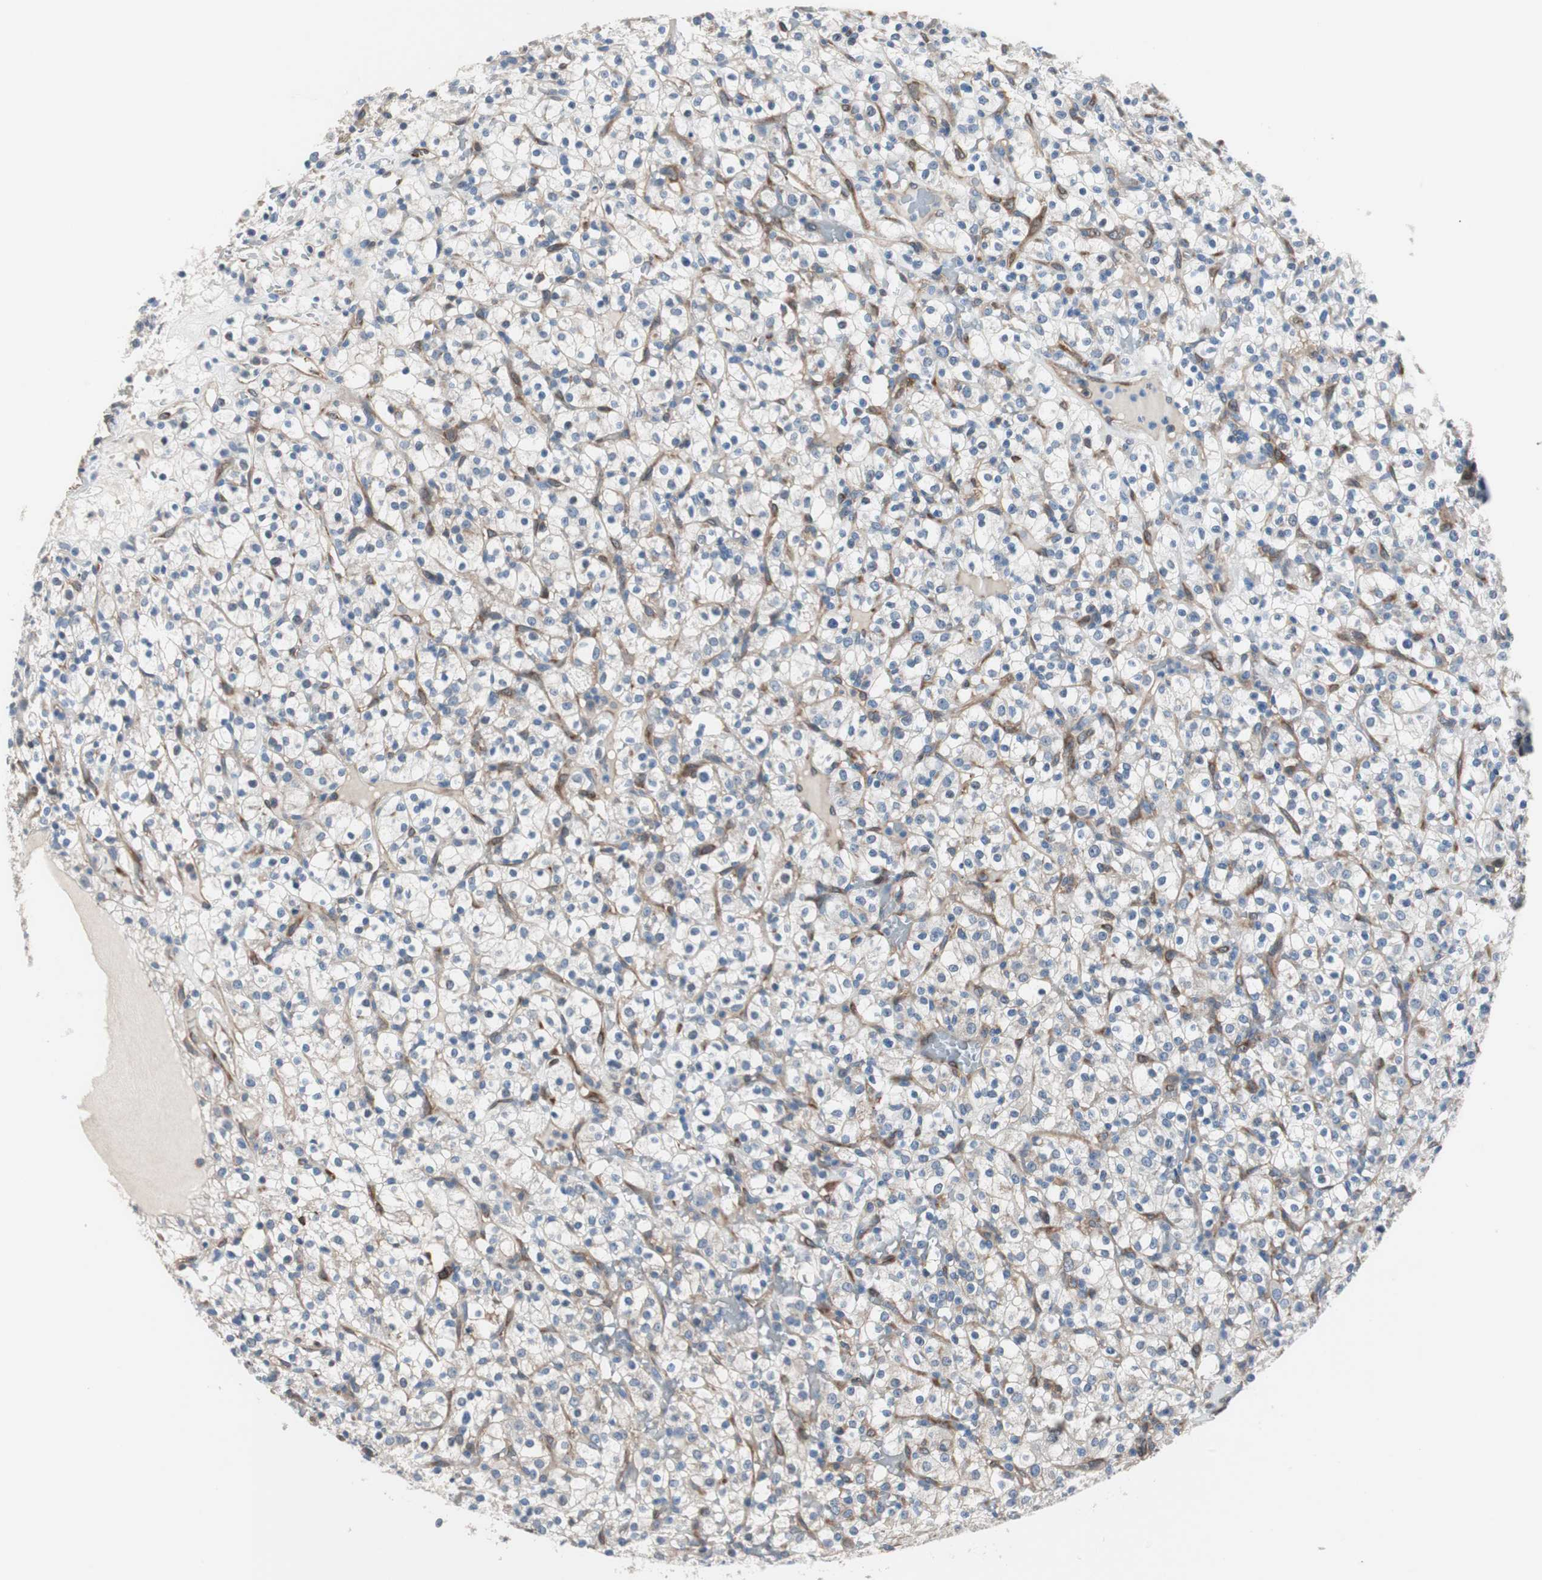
{"staining": {"intensity": "negative", "quantity": "none", "location": "none"}, "tissue": "renal cancer", "cell_type": "Tumor cells", "image_type": "cancer", "snomed": [{"axis": "morphology", "description": "Normal tissue, NOS"}, {"axis": "morphology", "description": "Adenocarcinoma, NOS"}, {"axis": "topography", "description": "Kidney"}], "caption": "Immunohistochemistry (IHC) of adenocarcinoma (renal) reveals no staining in tumor cells. The staining was performed using DAB (3,3'-diaminobenzidine) to visualize the protein expression in brown, while the nuclei were stained in blue with hematoxylin (Magnification: 20x).", "gene": "SWAP70", "patient": {"sex": "female", "age": 72}}